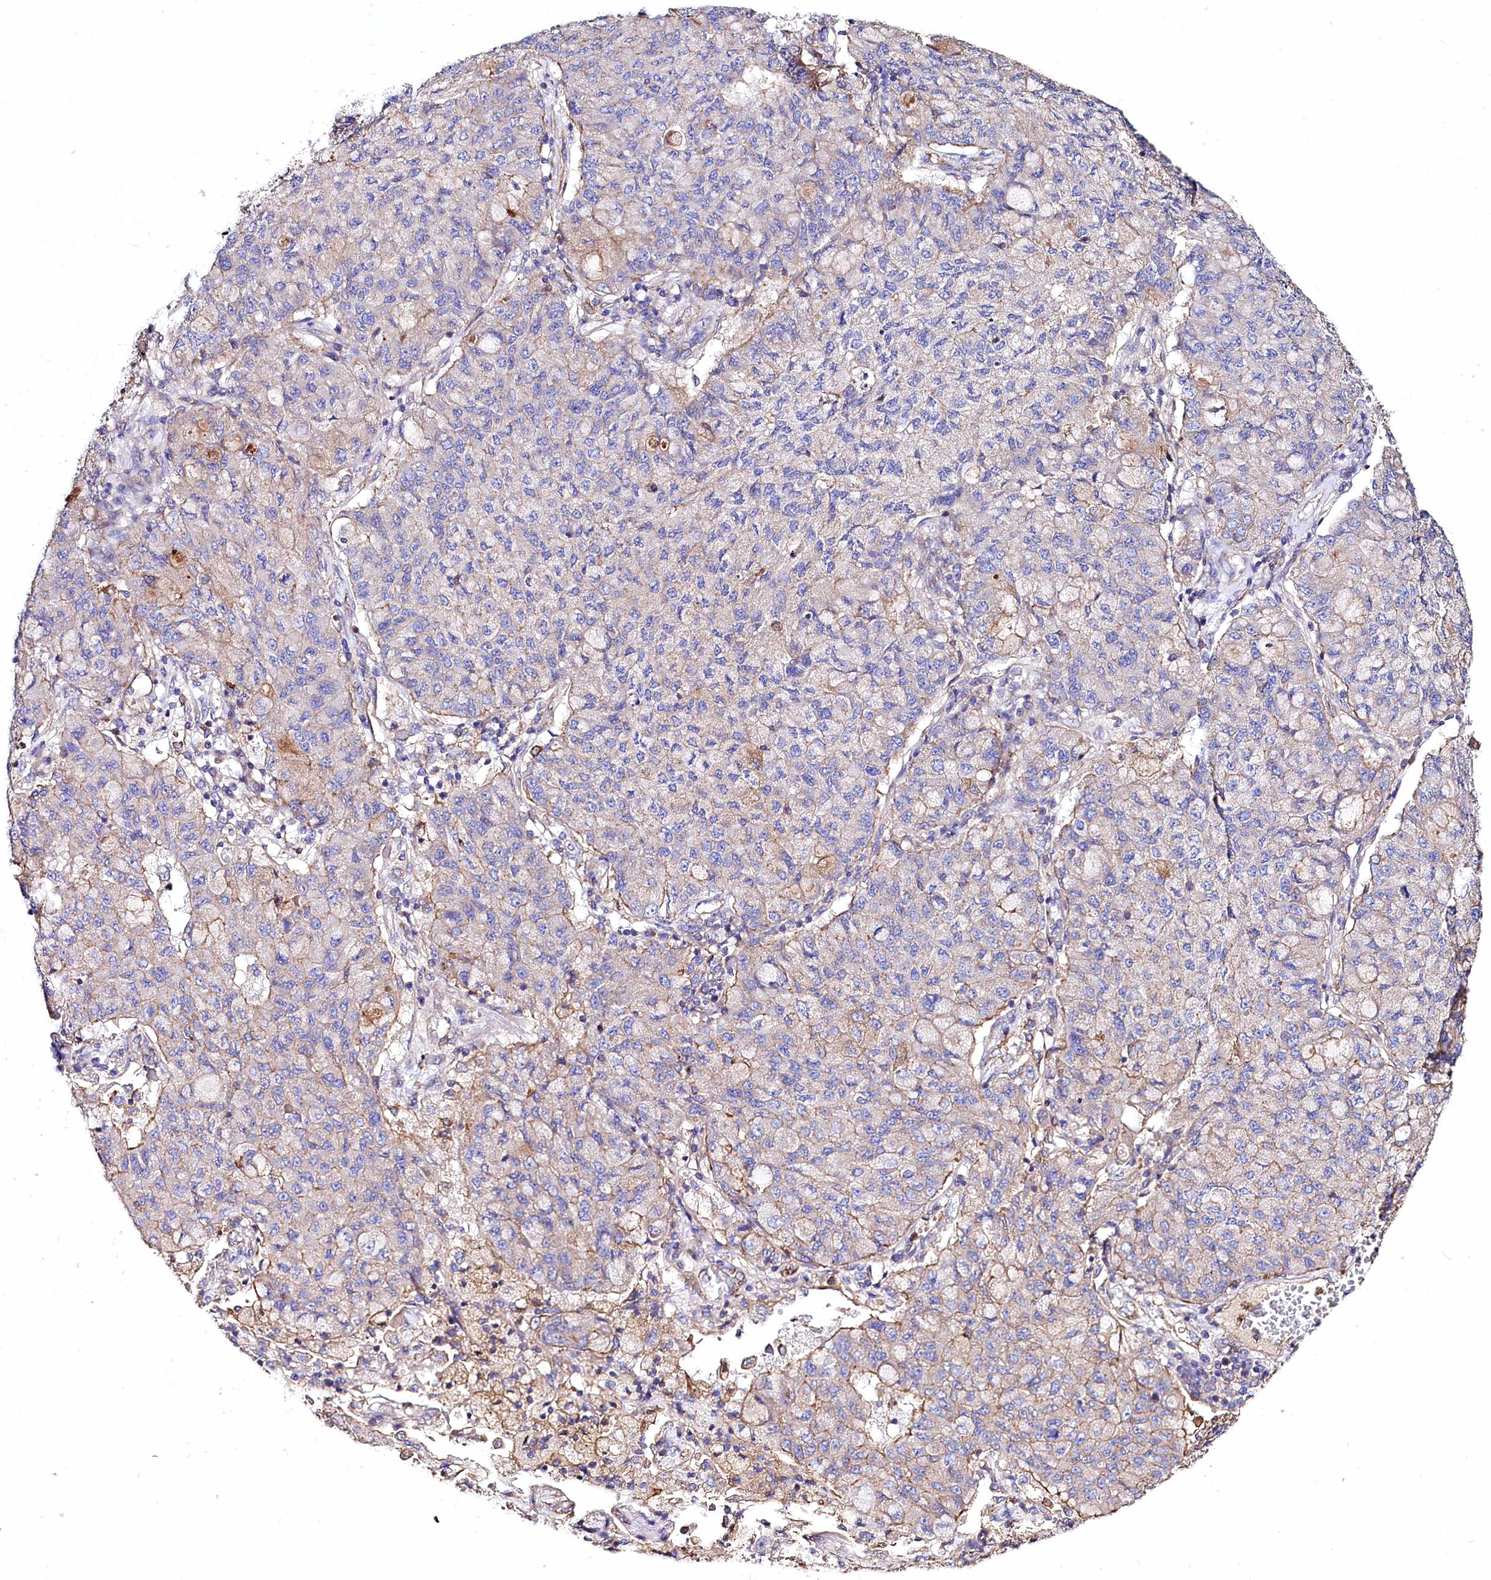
{"staining": {"intensity": "weak", "quantity": "<25%", "location": "cytoplasmic/membranous"}, "tissue": "lung cancer", "cell_type": "Tumor cells", "image_type": "cancer", "snomed": [{"axis": "morphology", "description": "Squamous cell carcinoma, NOS"}, {"axis": "topography", "description": "Lung"}], "caption": "Tumor cells are negative for brown protein staining in squamous cell carcinoma (lung). The staining was performed using DAB to visualize the protein expression in brown, while the nuclei were stained in blue with hematoxylin (Magnification: 20x).", "gene": "FCHSD2", "patient": {"sex": "male", "age": 74}}